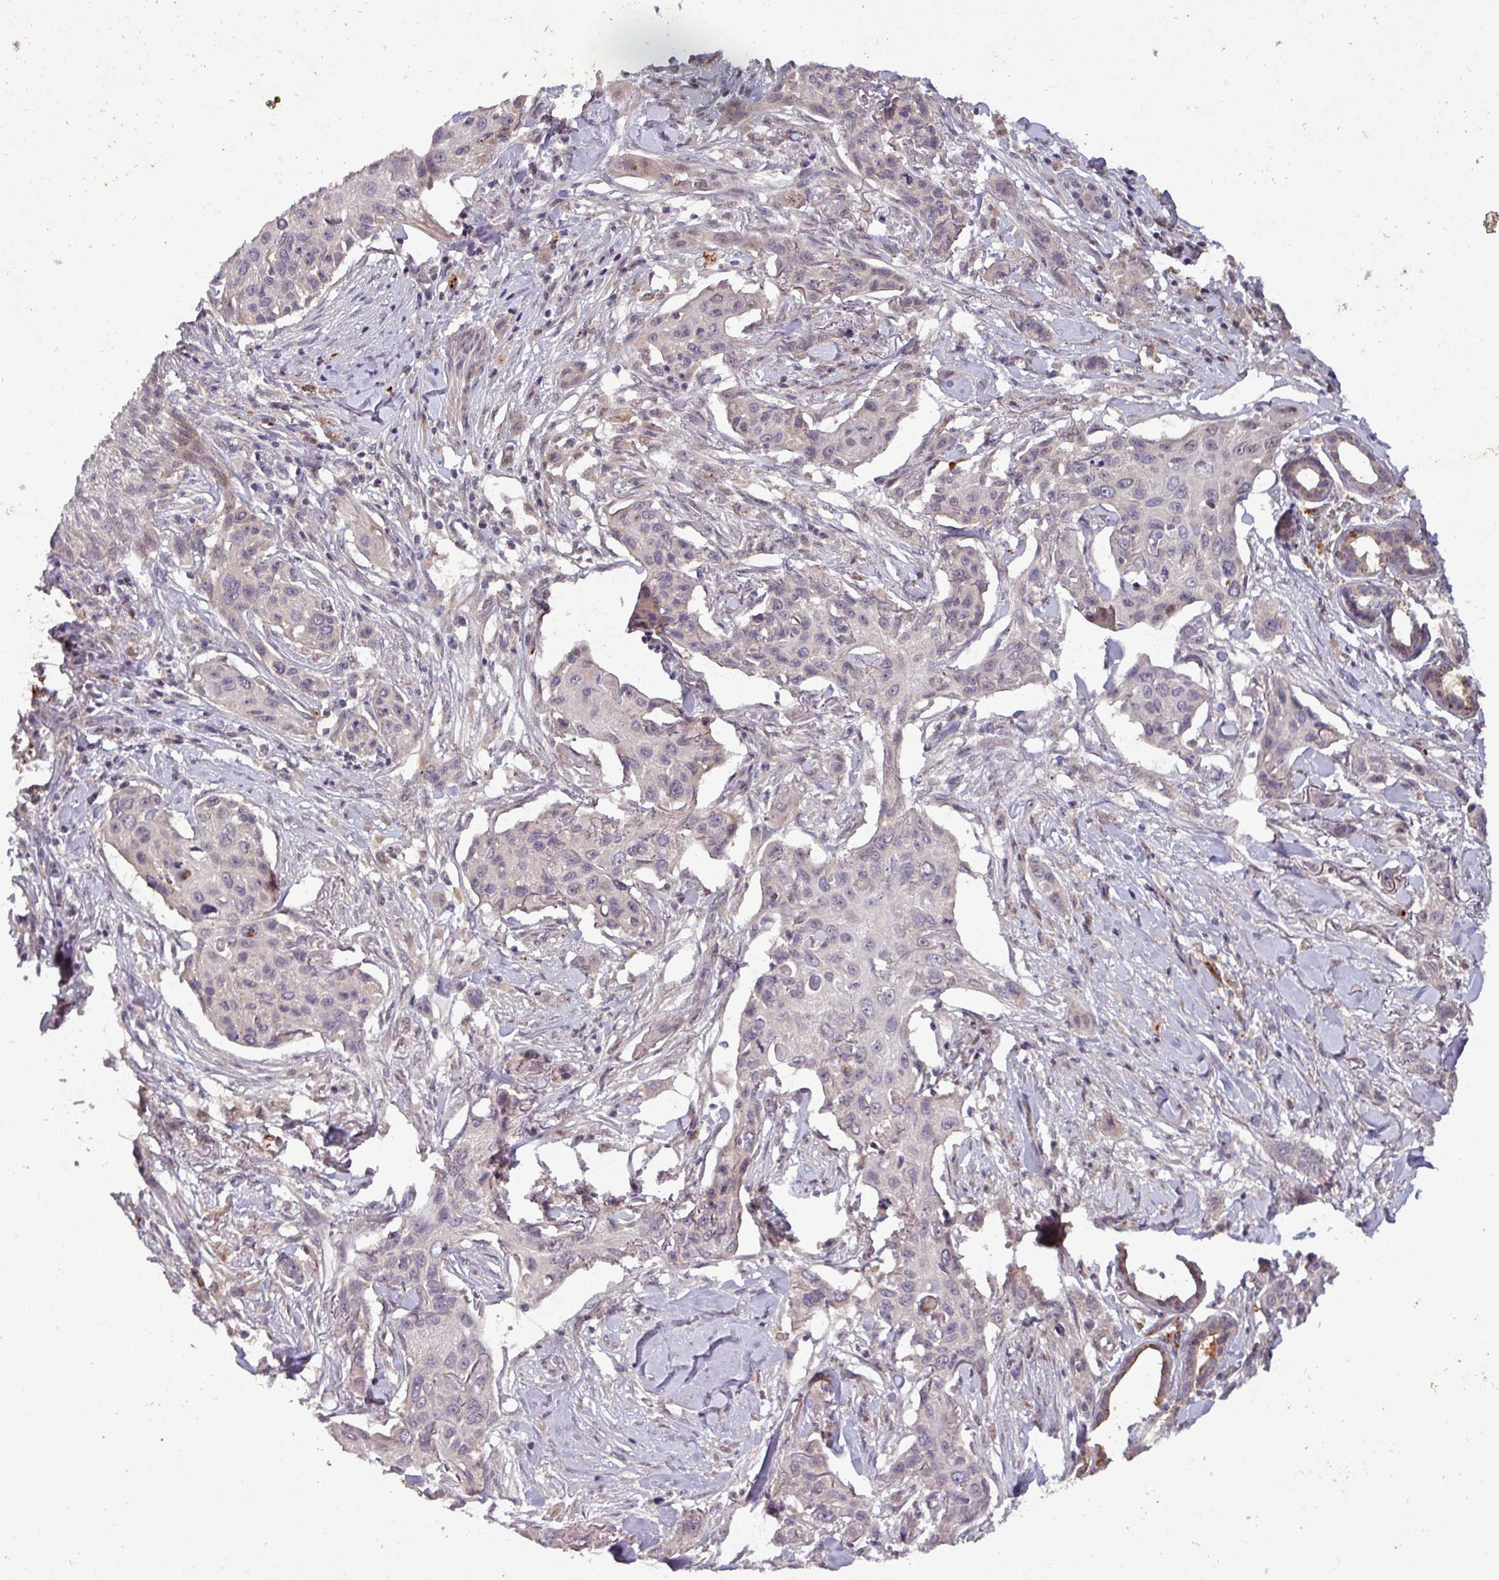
{"staining": {"intensity": "moderate", "quantity": "25%-75%", "location": "nuclear"}, "tissue": "skin cancer", "cell_type": "Tumor cells", "image_type": "cancer", "snomed": [{"axis": "morphology", "description": "Squamous cell carcinoma, NOS"}, {"axis": "topography", "description": "Skin"}], "caption": "Protein staining by immunohistochemistry (IHC) displays moderate nuclear positivity in approximately 25%-75% of tumor cells in squamous cell carcinoma (skin). Immunohistochemistry stains the protein of interest in brown and the nuclei are stained blue.", "gene": "PUS1", "patient": {"sex": "male", "age": 63}}